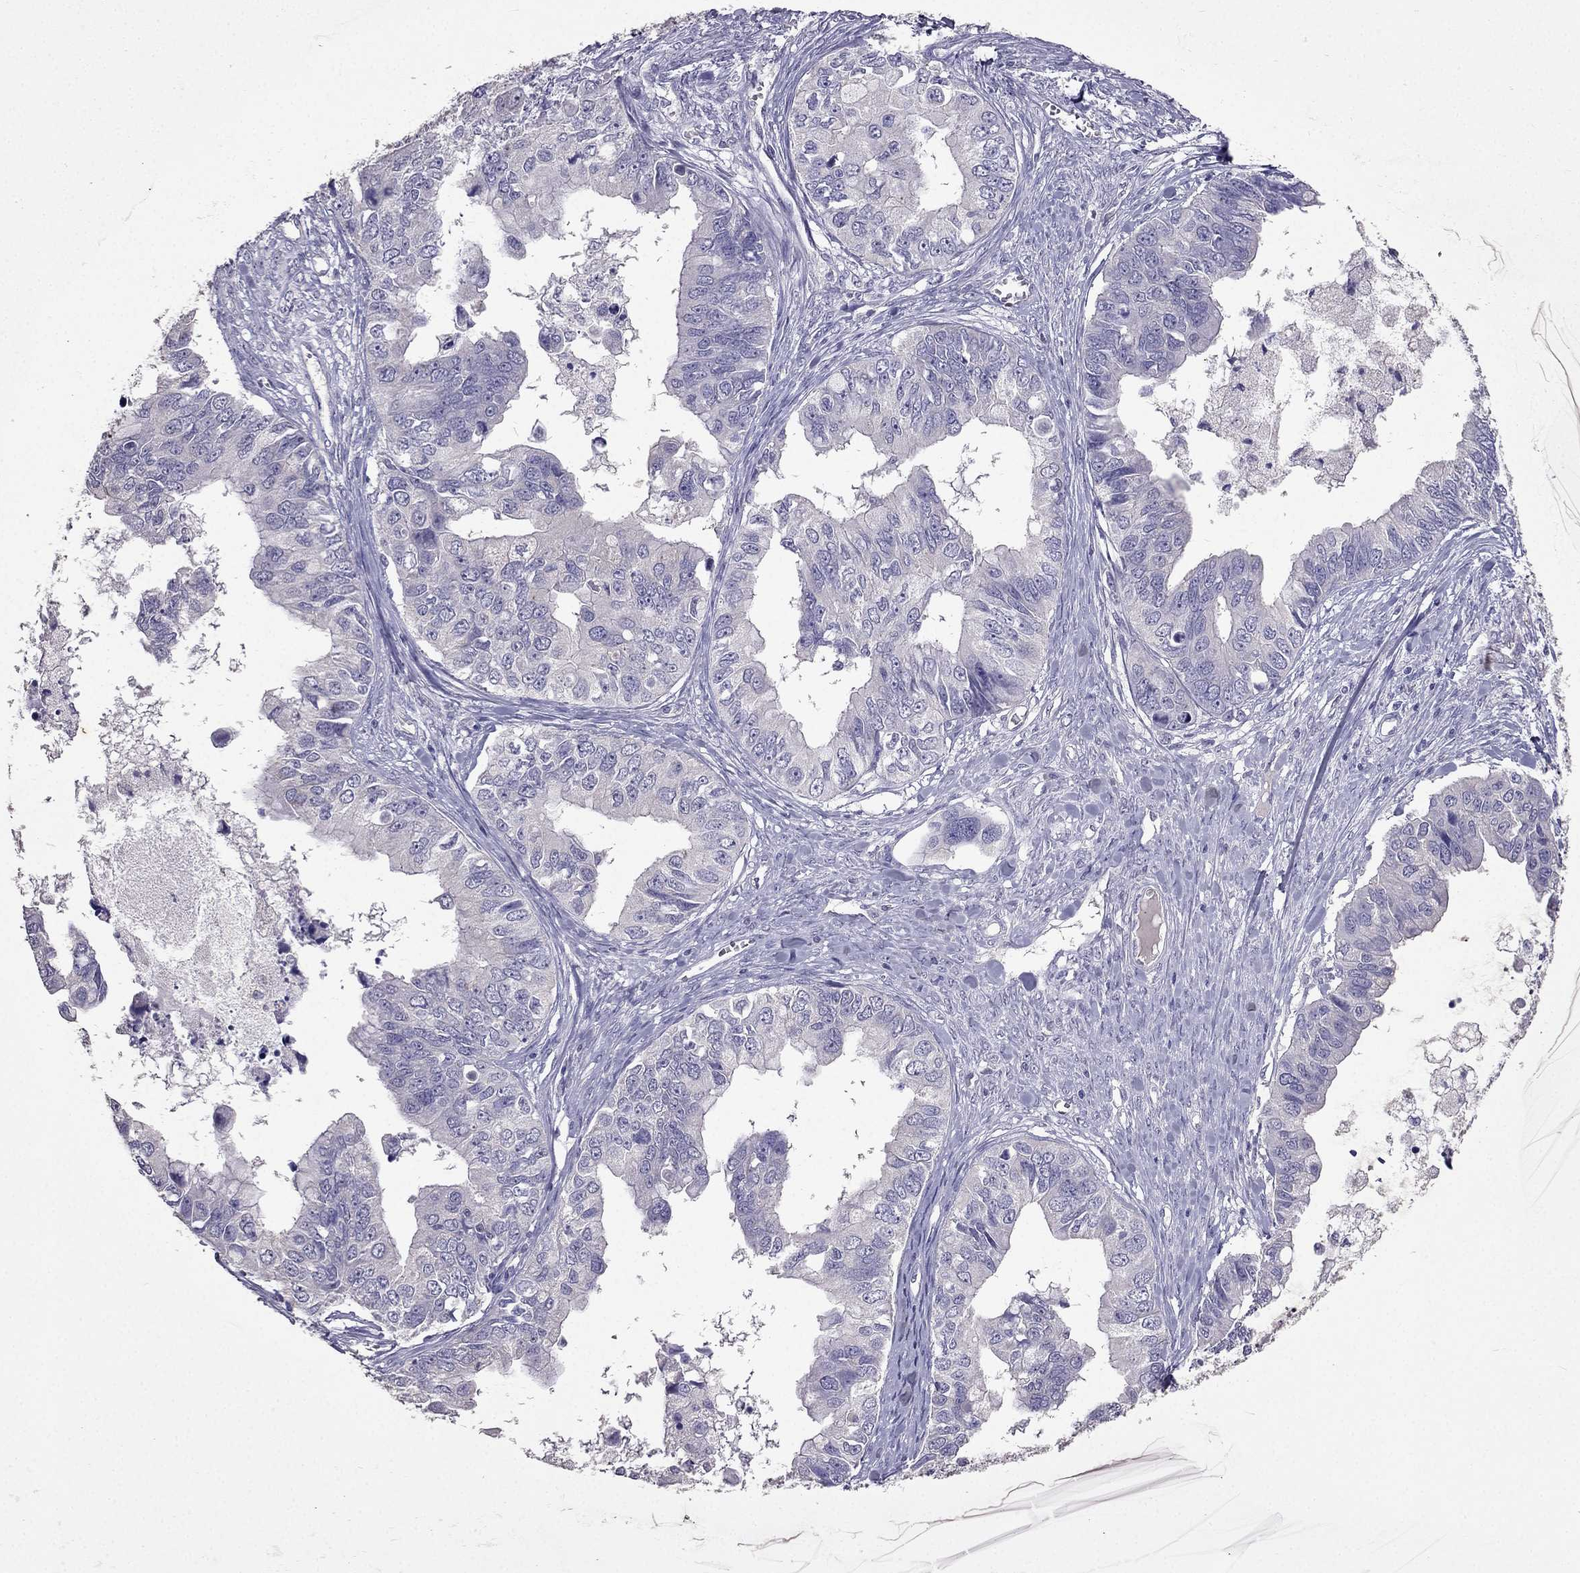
{"staining": {"intensity": "negative", "quantity": "none", "location": "none"}, "tissue": "ovarian cancer", "cell_type": "Tumor cells", "image_type": "cancer", "snomed": [{"axis": "morphology", "description": "Cystadenocarcinoma, mucinous, NOS"}, {"axis": "topography", "description": "Ovary"}], "caption": "Immunohistochemistry (IHC) of human mucinous cystadenocarcinoma (ovarian) reveals no staining in tumor cells. (DAB immunohistochemistry (IHC) with hematoxylin counter stain).", "gene": "RFLNB", "patient": {"sex": "female", "age": 76}}